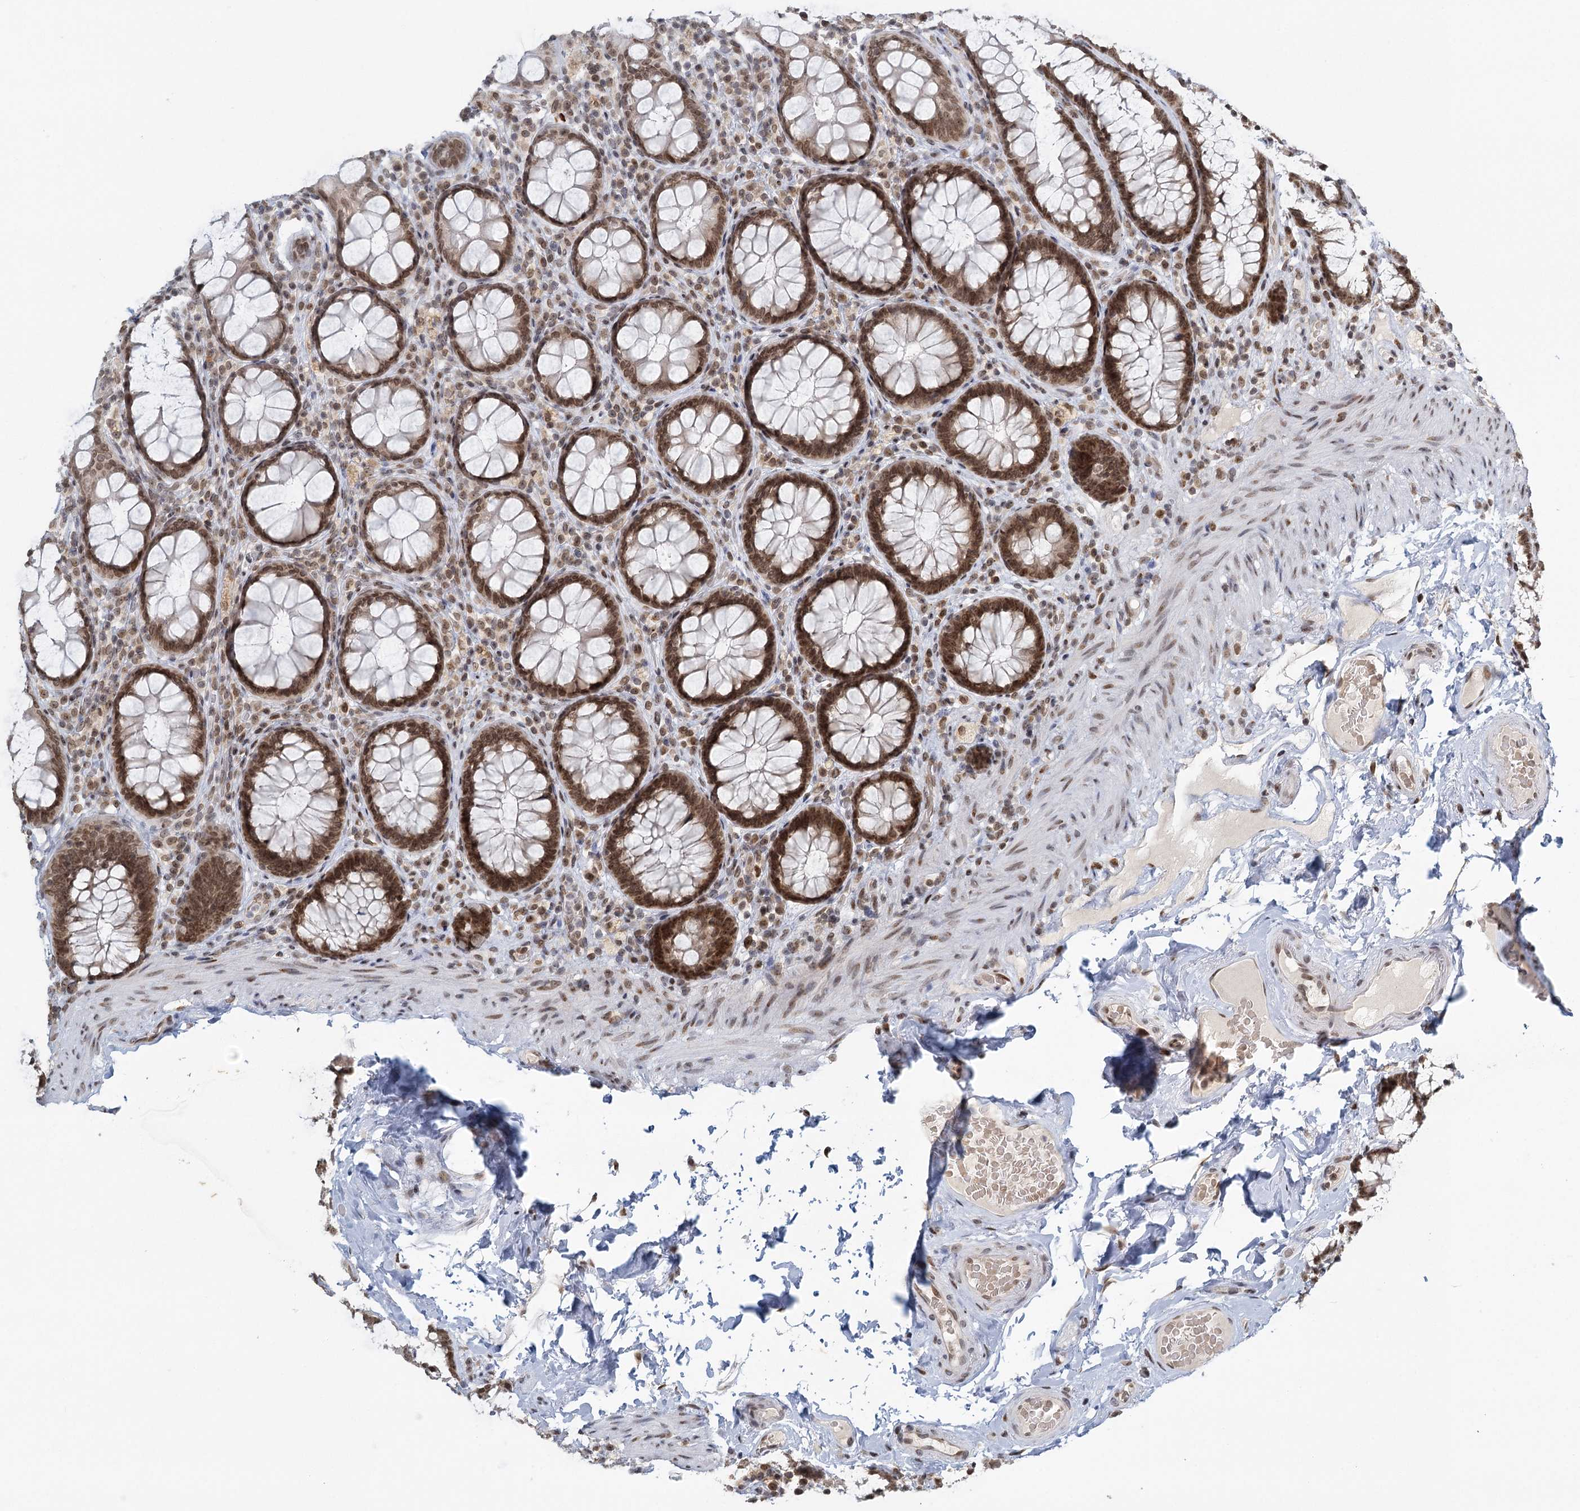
{"staining": {"intensity": "moderate", "quantity": ">75%", "location": "cytoplasmic/membranous,nuclear"}, "tissue": "rectum", "cell_type": "Glandular cells", "image_type": "normal", "snomed": [{"axis": "morphology", "description": "Normal tissue, NOS"}, {"axis": "topography", "description": "Rectum"}], "caption": "DAB immunohistochemical staining of benign rectum demonstrates moderate cytoplasmic/membranous,nuclear protein expression in approximately >75% of glandular cells.", "gene": "TREX1", "patient": {"sex": "male", "age": 83}}